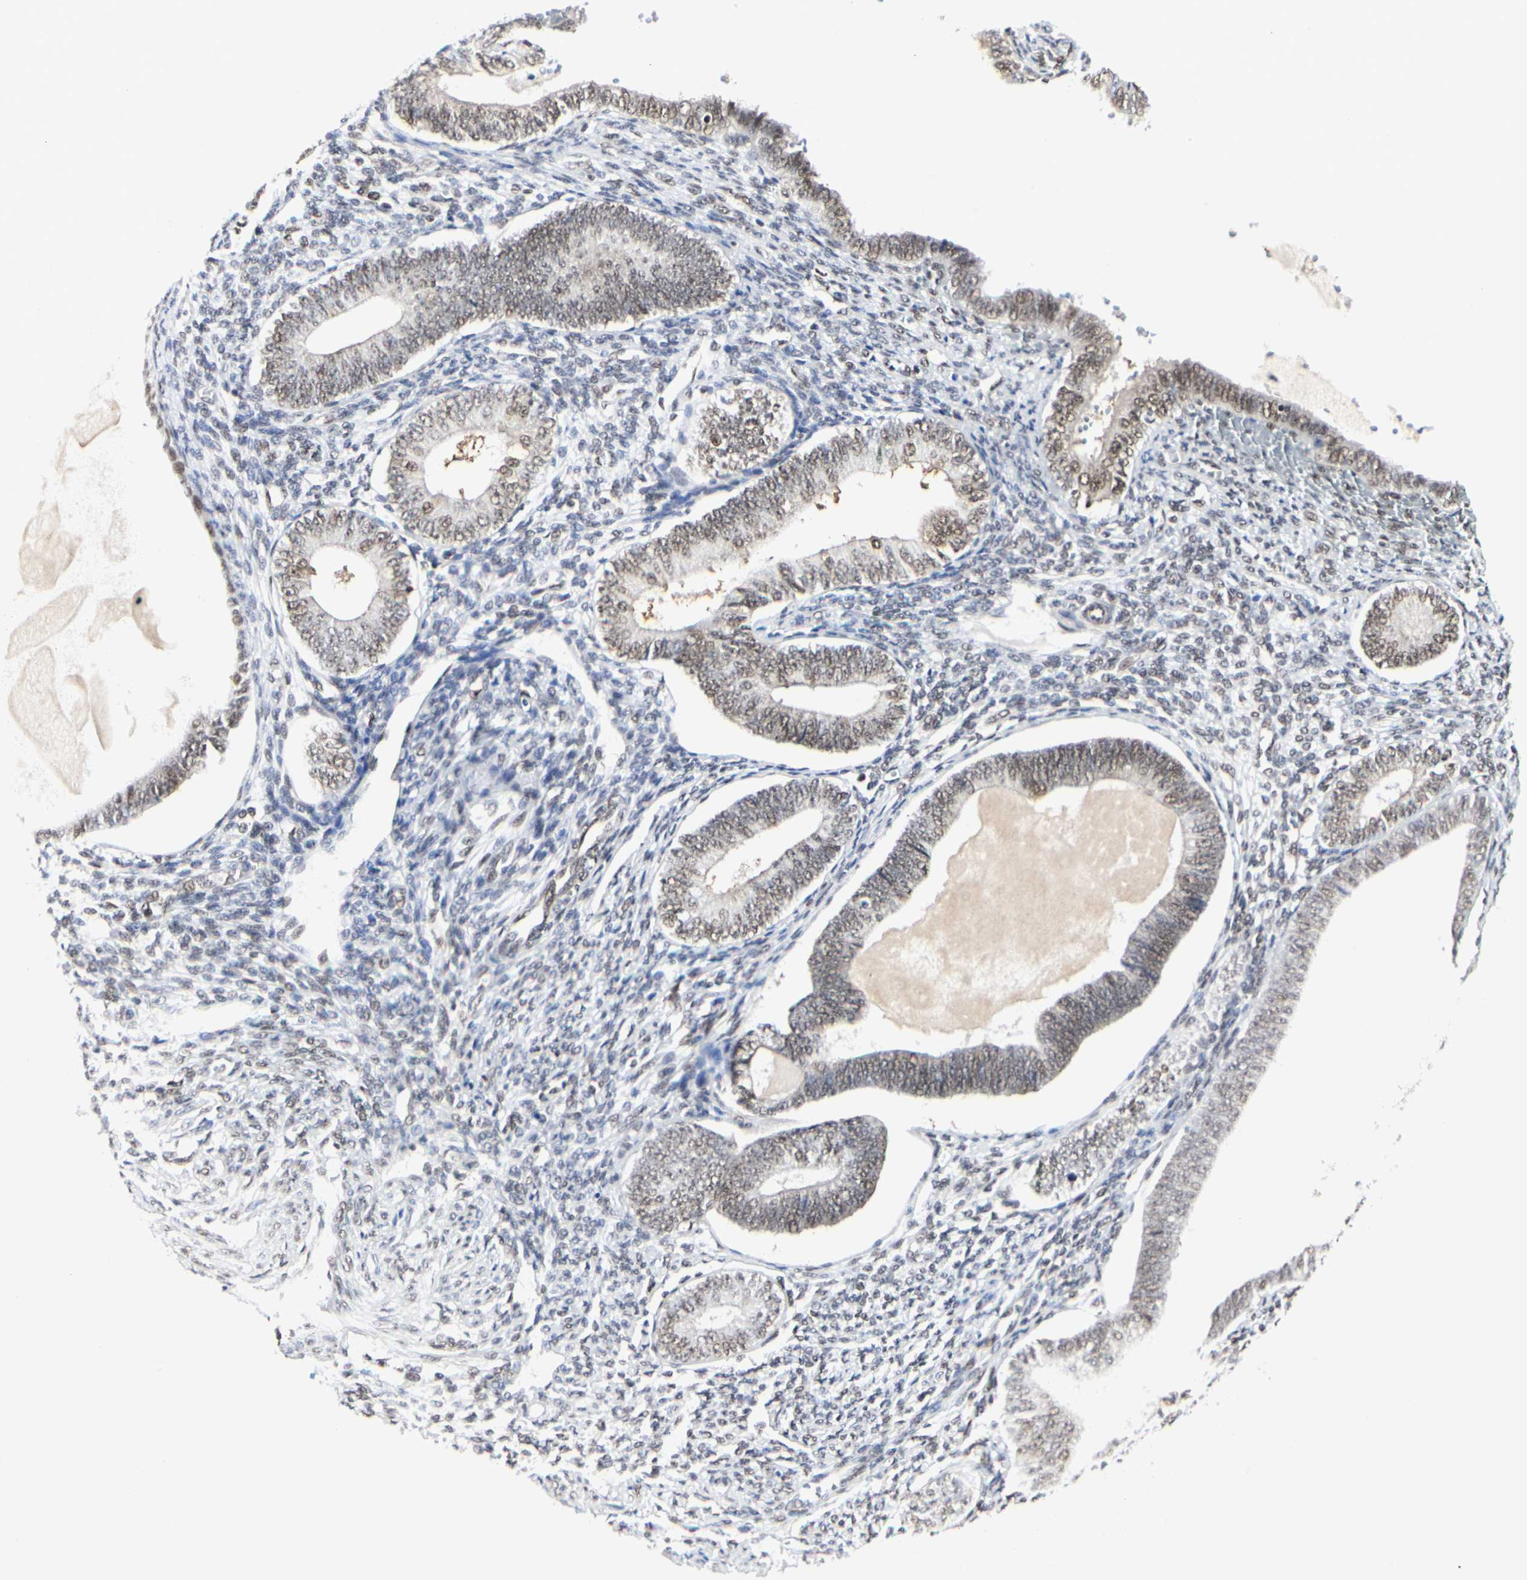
{"staining": {"intensity": "moderate", "quantity": "25%-75%", "location": "nuclear"}, "tissue": "endometrium", "cell_type": "Cells in endometrial stroma", "image_type": "normal", "snomed": [{"axis": "morphology", "description": "Normal tissue, NOS"}, {"axis": "topography", "description": "Endometrium"}], "caption": "The immunohistochemical stain shows moderate nuclear positivity in cells in endometrial stroma of normal endometrium. (Stains: DAB (3,3'-diaminobenzidine) in brown, nuclei in blue, Microscopy: brightfield microscopy at high magnification).", "gene": "PRMT3", "patient": {"sex": "female", "age": 82}}